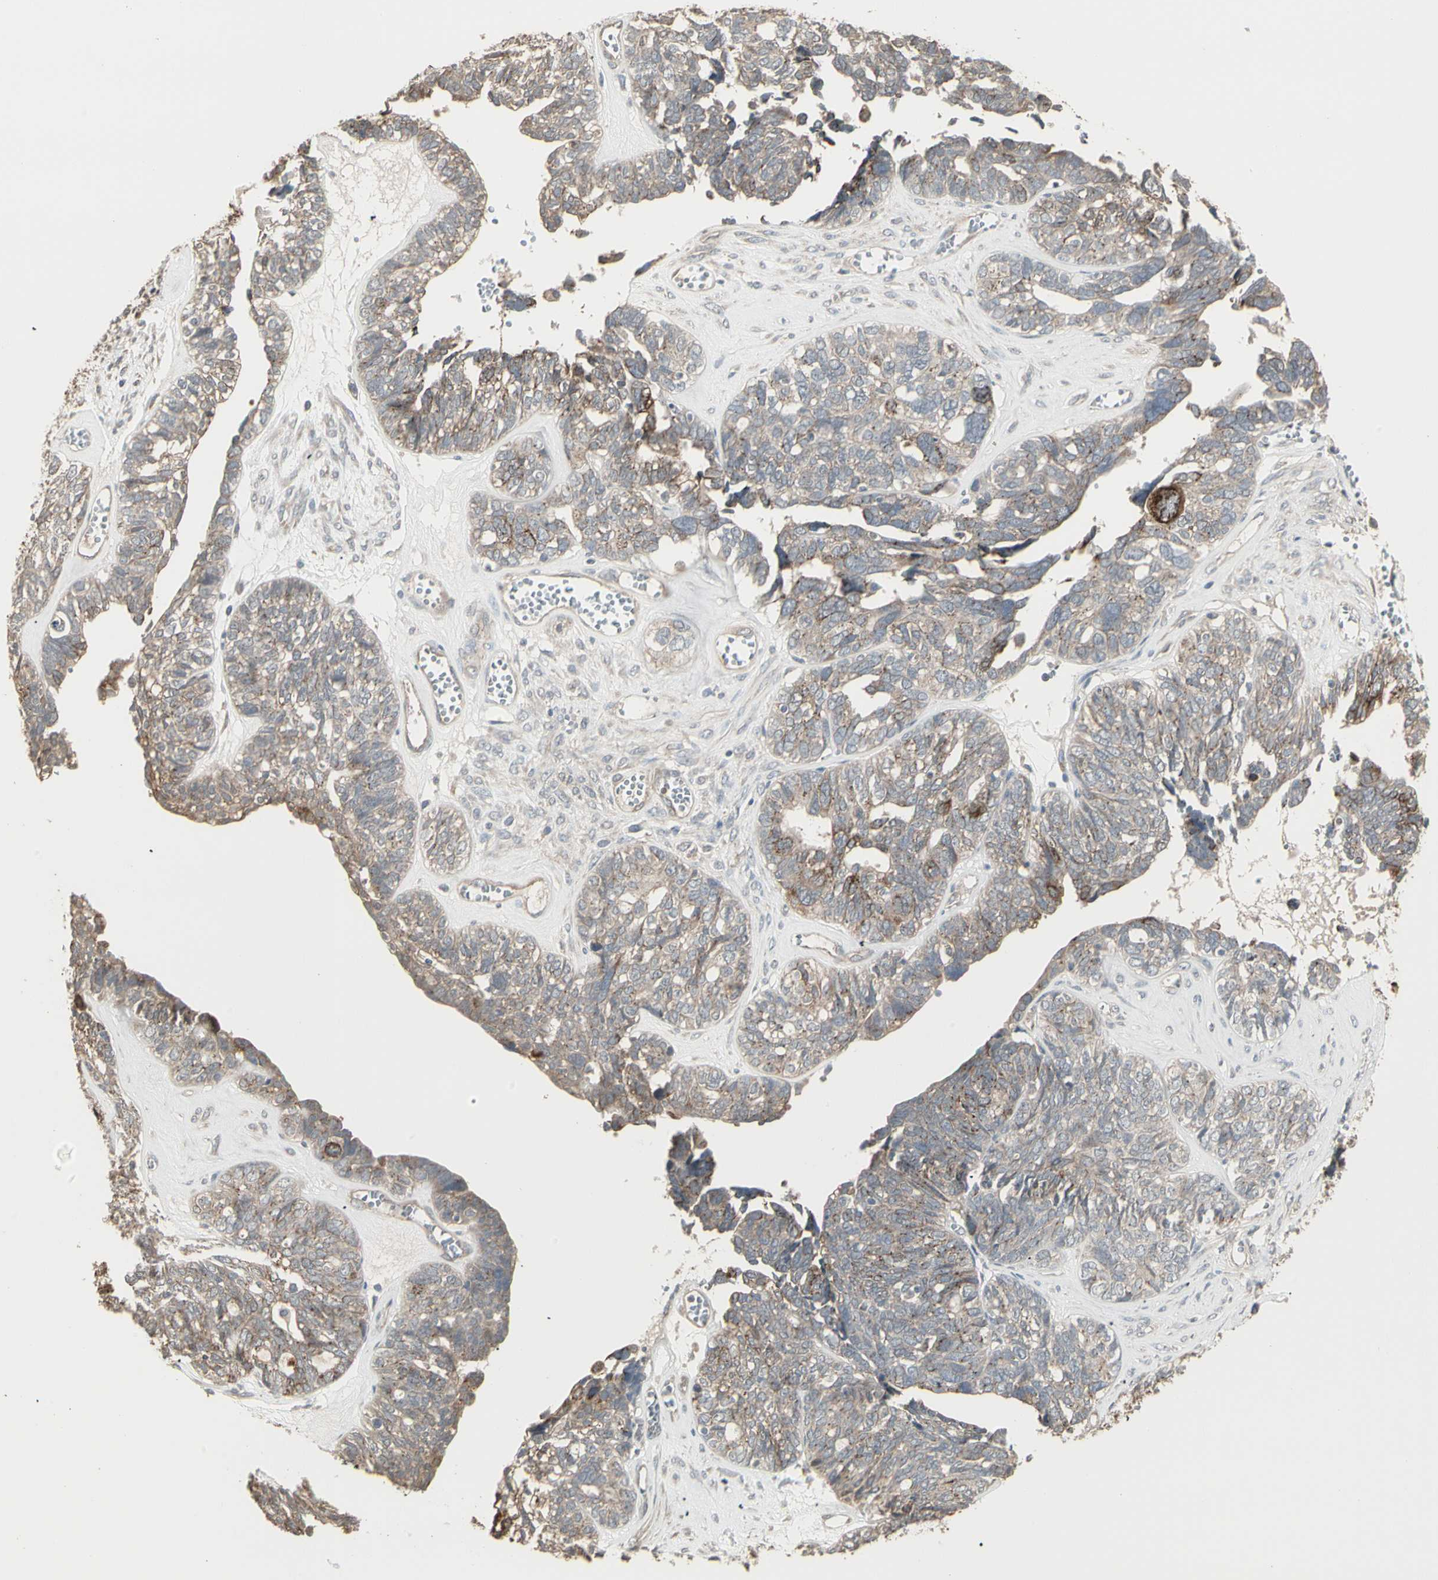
{"staining": {"intensity": "weak", "quantity": ">75%", "location": "cytoplasmic/membranous"}, "tissue": "ovarian cancer", "cell_type": "Tumor cells", "image_type": "cancer", "snomed": [{"axis": "morphology", "description": "Cystadenocarcinoma, serous, NOS"}, {"axis": "topography", "description": "Ovary"}], "caption": "Serous cystadenocarcinoma (ovarian) was stained to show a protein in brown. There is low levels of weak cytoplasmic/membranous positivity in approximately >75% of tumor cells.", "gene": "GALNT3", "patient": {"sex": "female", "age": 79}}